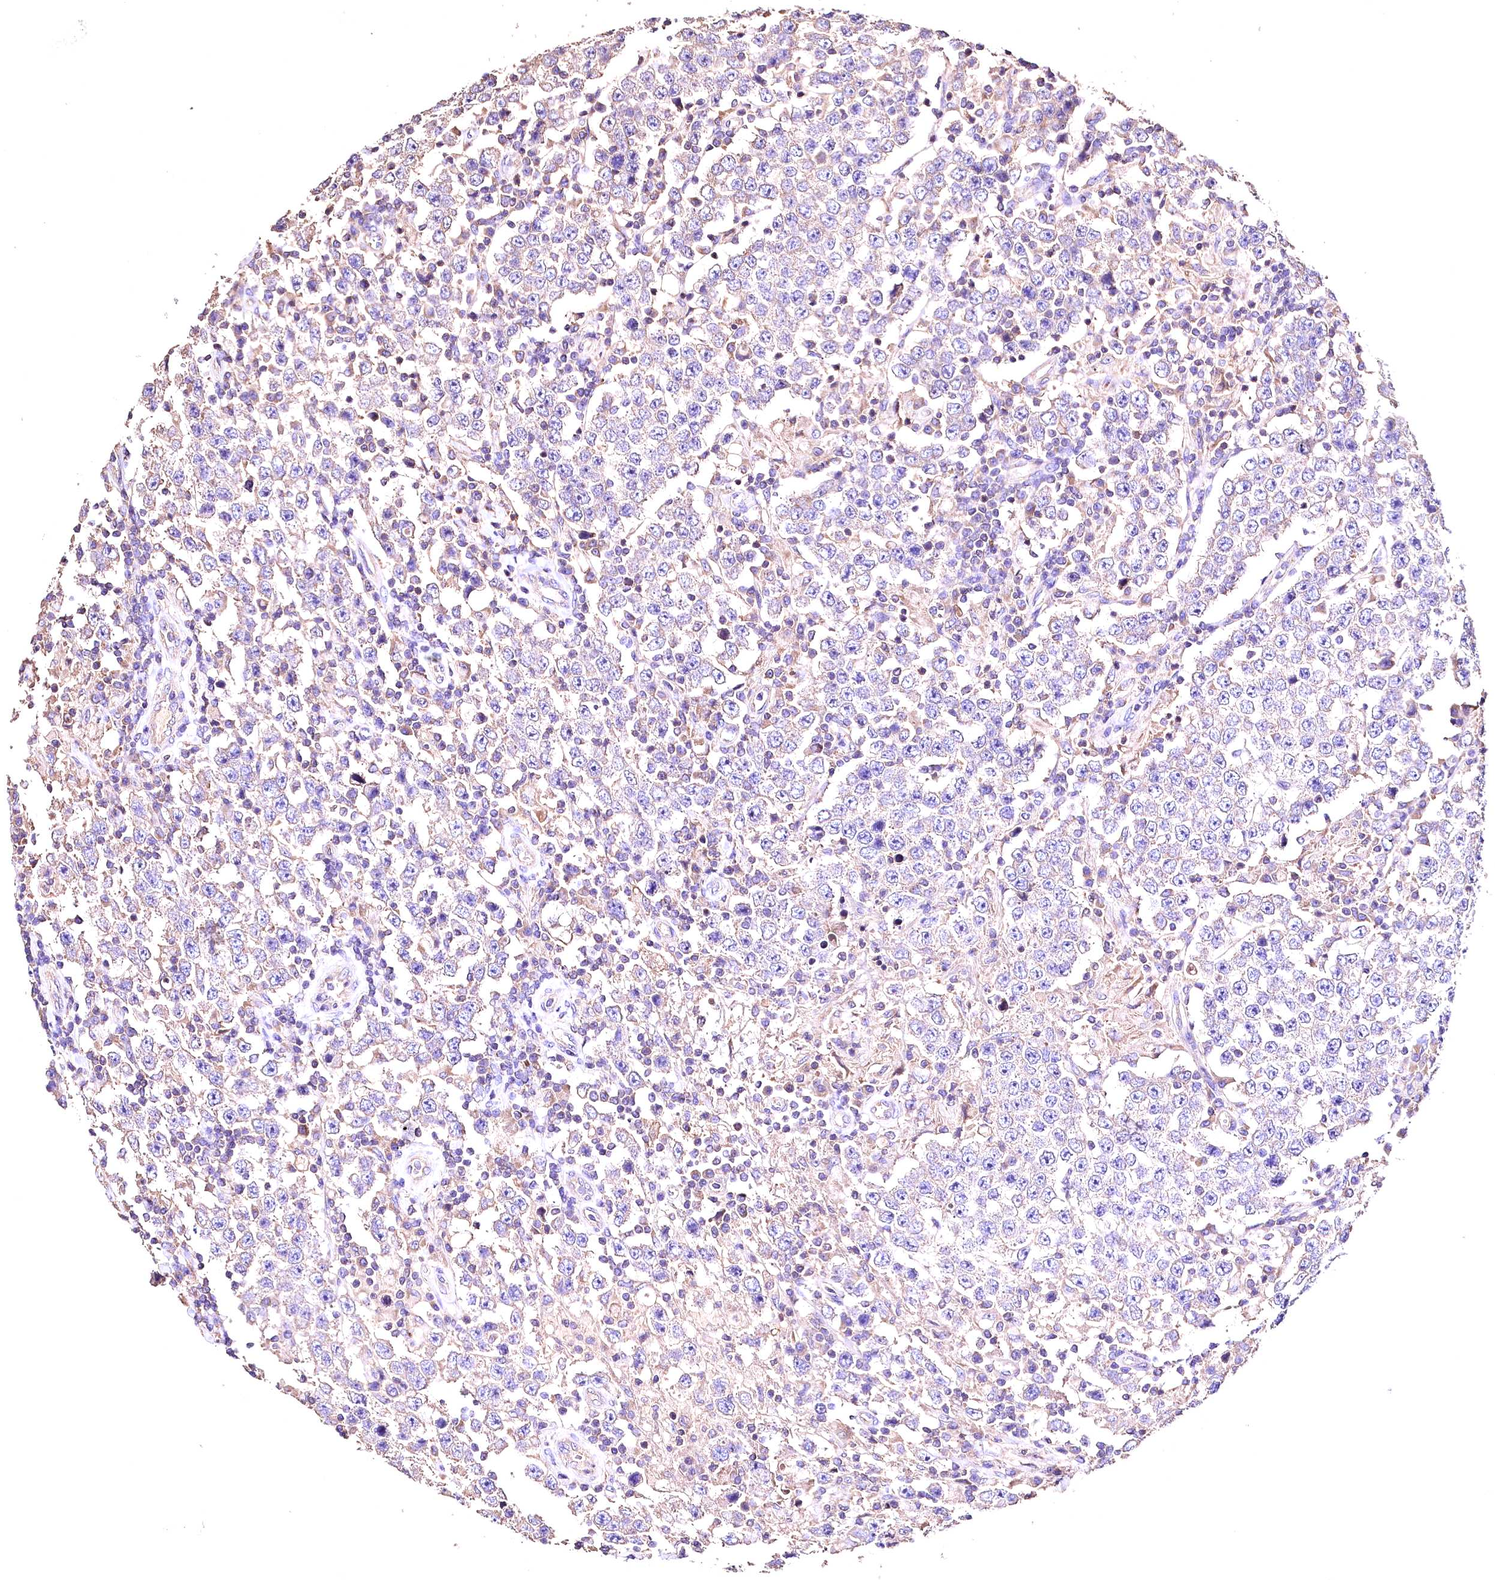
{"staining": {"intensity": "weak", "quantity": "<25%", "location": "cytoplasmic/membranous"}, "tissue": "testis cancer", "cell_type": "Tumor cells", "image_type": "cancer", "snomed": [{"axis": "morphology", "description": "Normal tissue, NOS"}, {"axis": "morphology", "description": "Urothelial carcinoma, High grade"}, {"axis": "morphology", "description": "Seminoma, NOS"}, {"axis": "morphology", "description": "Carcinoma, Embryonal, NOS"}, {"axis": "topography", "description": "Urinary bladder"}, {"axis": "topography", "description": "Testis"}], "caption": "The photomicrograph demonstrates no significant positivity in tumor cells of embryonal carcinoma (testis).", "gene": "OAS3", "patient": {"sex": "male", "age": 41}}